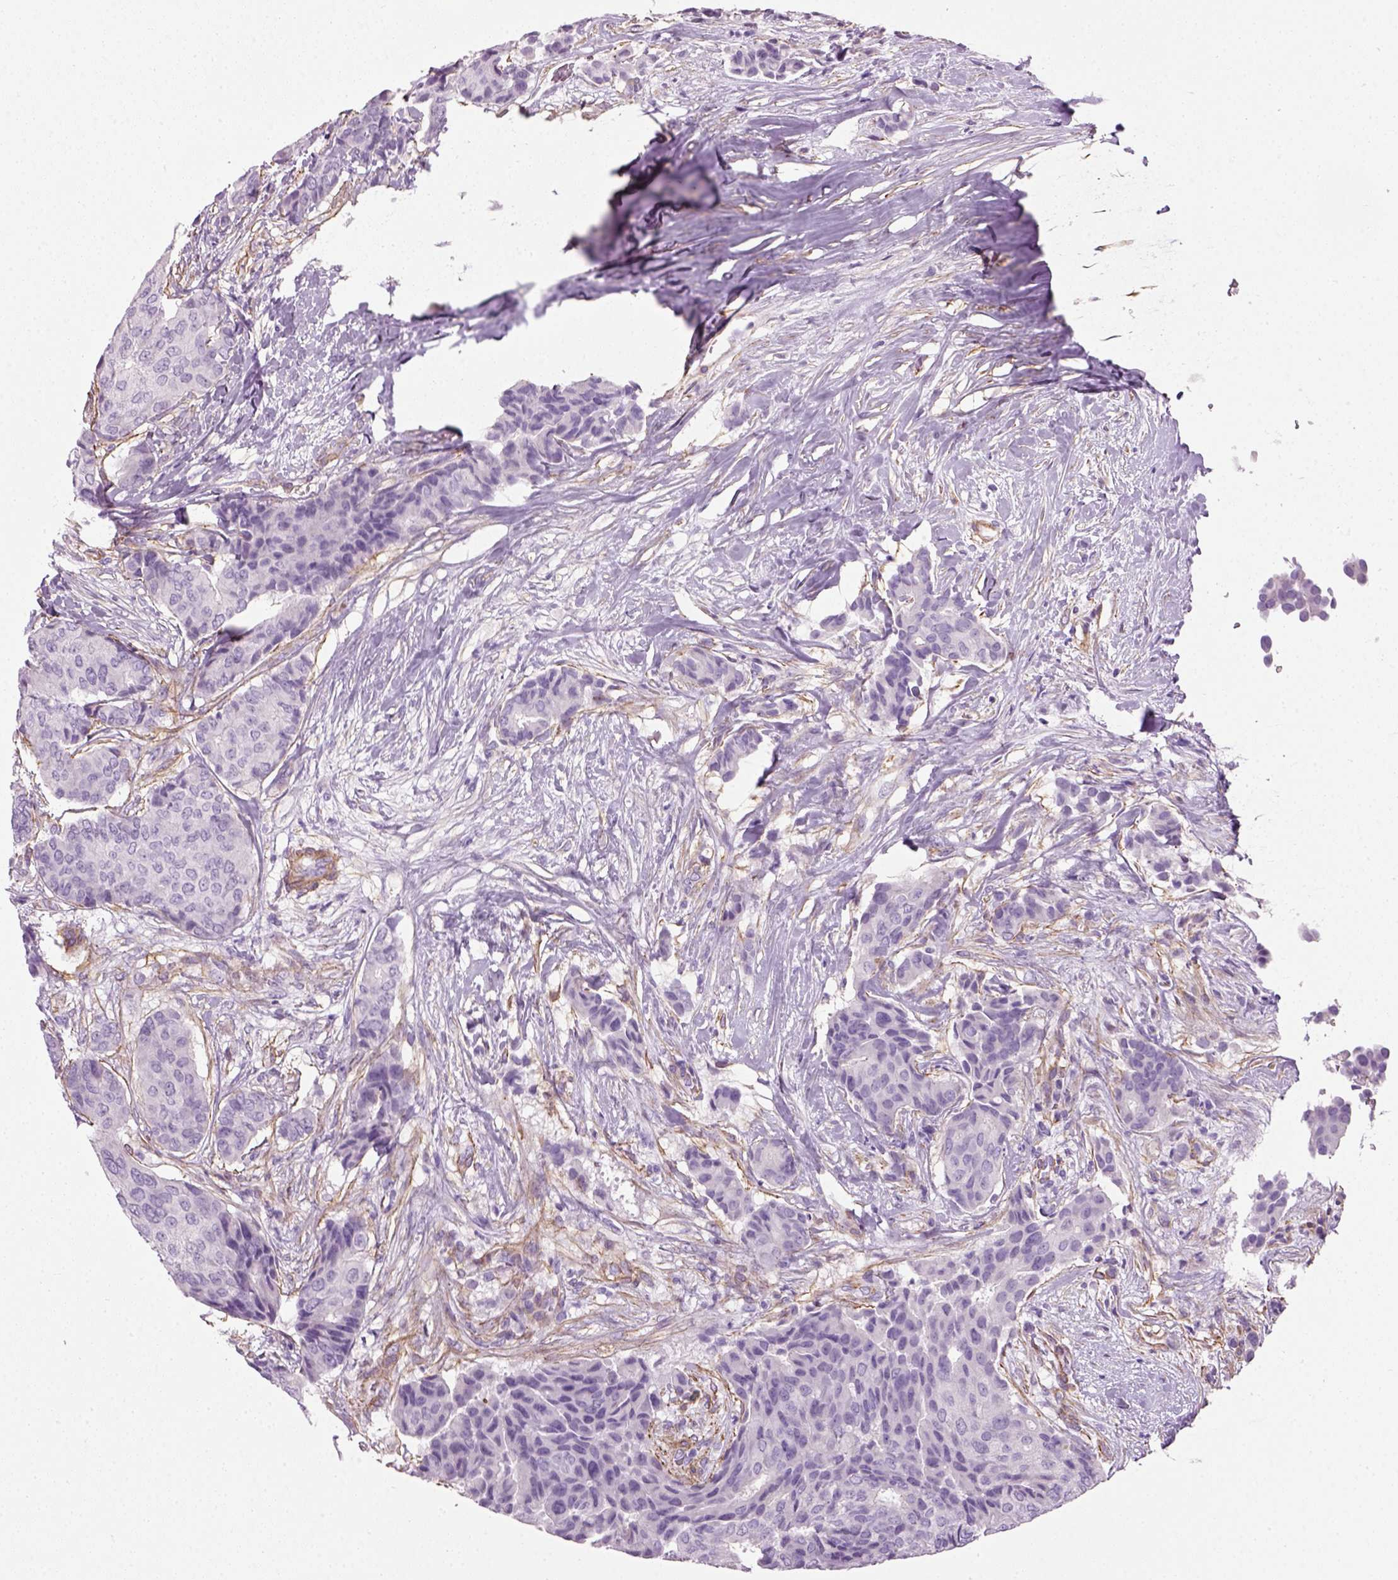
{"staining": {"intensity": "negative", "quantity": "none", "location": "none"}, "tissue": "breast cancer", "cell_type": "Tumor cells", "image_type": "cancer", "snomed": [{"axis": "morphology", "description": "Duct carcinoma"}, {"axis": "topography", "description": "Breast"}], "caption": "Immunohistochemistry (IHC) image of neoplastic tissue: human breast cancer stained with DAB exhibits no significant protein positivity in tumor cells.", "gene": "FAM161A", "patient": {"sex": "female", "age": 75}}